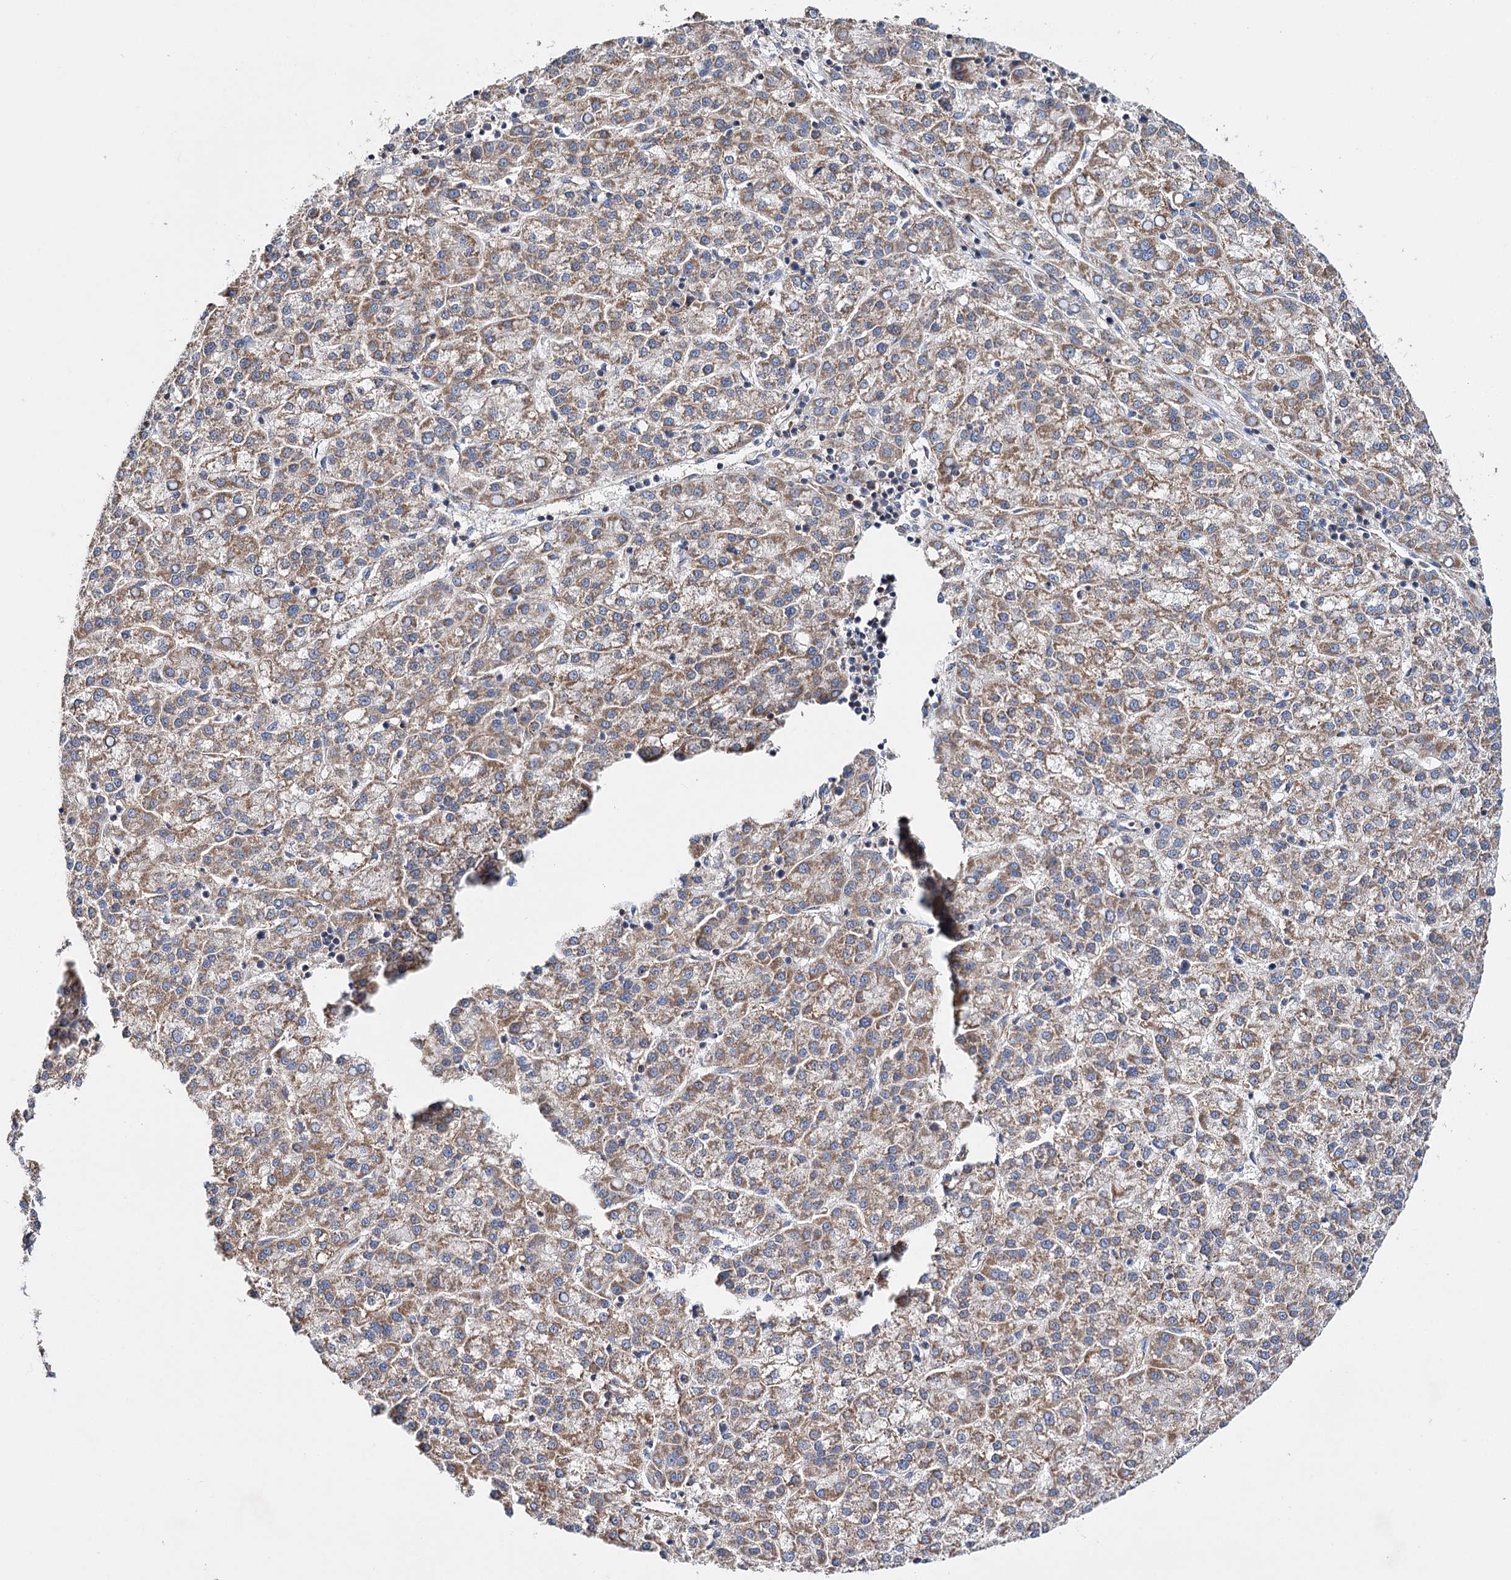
{"staining": {"intensity": "moderate", "quantity": ">75%", "location": "cytoplasmic/membranous"}, "tissue": "liver cancer", "cell_type": "Tumor cells", "image_type": "cancer", "snomed": [{"axis": "morphology", "description": "Carcinoma, Hepatocellular, NOS"}, {"axis": "topography", "description": "Liver"}], "caption": "Tumor cells demonstrate medium levels of moderate cytoplasmic/membranous positivity in approximately >75% of cells in human liver hepatocellular carcinoma.", "gene": "CFAP46", "patient": {"sex": "female", "age": 58}}